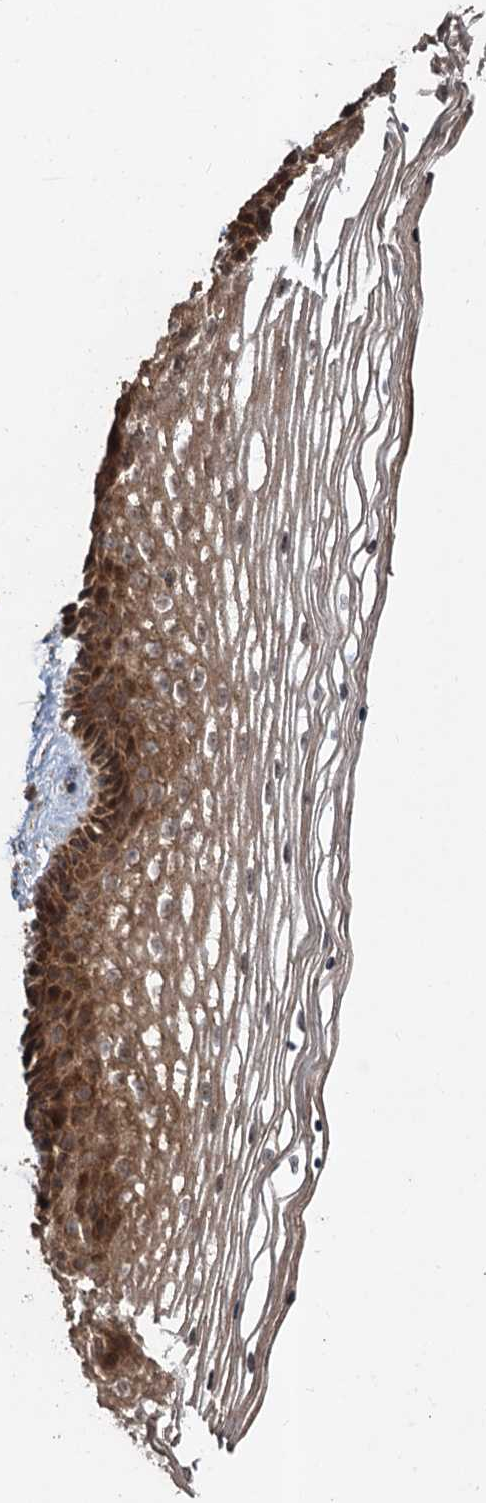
{"staining": {"intensity": "strong", "quantity": ">75%", "location": "cytoplasmic/membranous"}, "tissue": "vagina", "cell_type": "Squamous epithelial cells", "image_type": "normal", "snomed": [{"axis": "morphology", "description": "Normal tissue, NOS"}, {"axis": "topography", "description": "Vagina"}], "caption": "Immunohistochemical staining of normal vagina demonstrates >75% levels of strong cytoplasmic/membranous protein expression in about >75% of squamous epithelial cells.", "gene": "DEXI", "patient": {"sex": "female", "age": 46}}